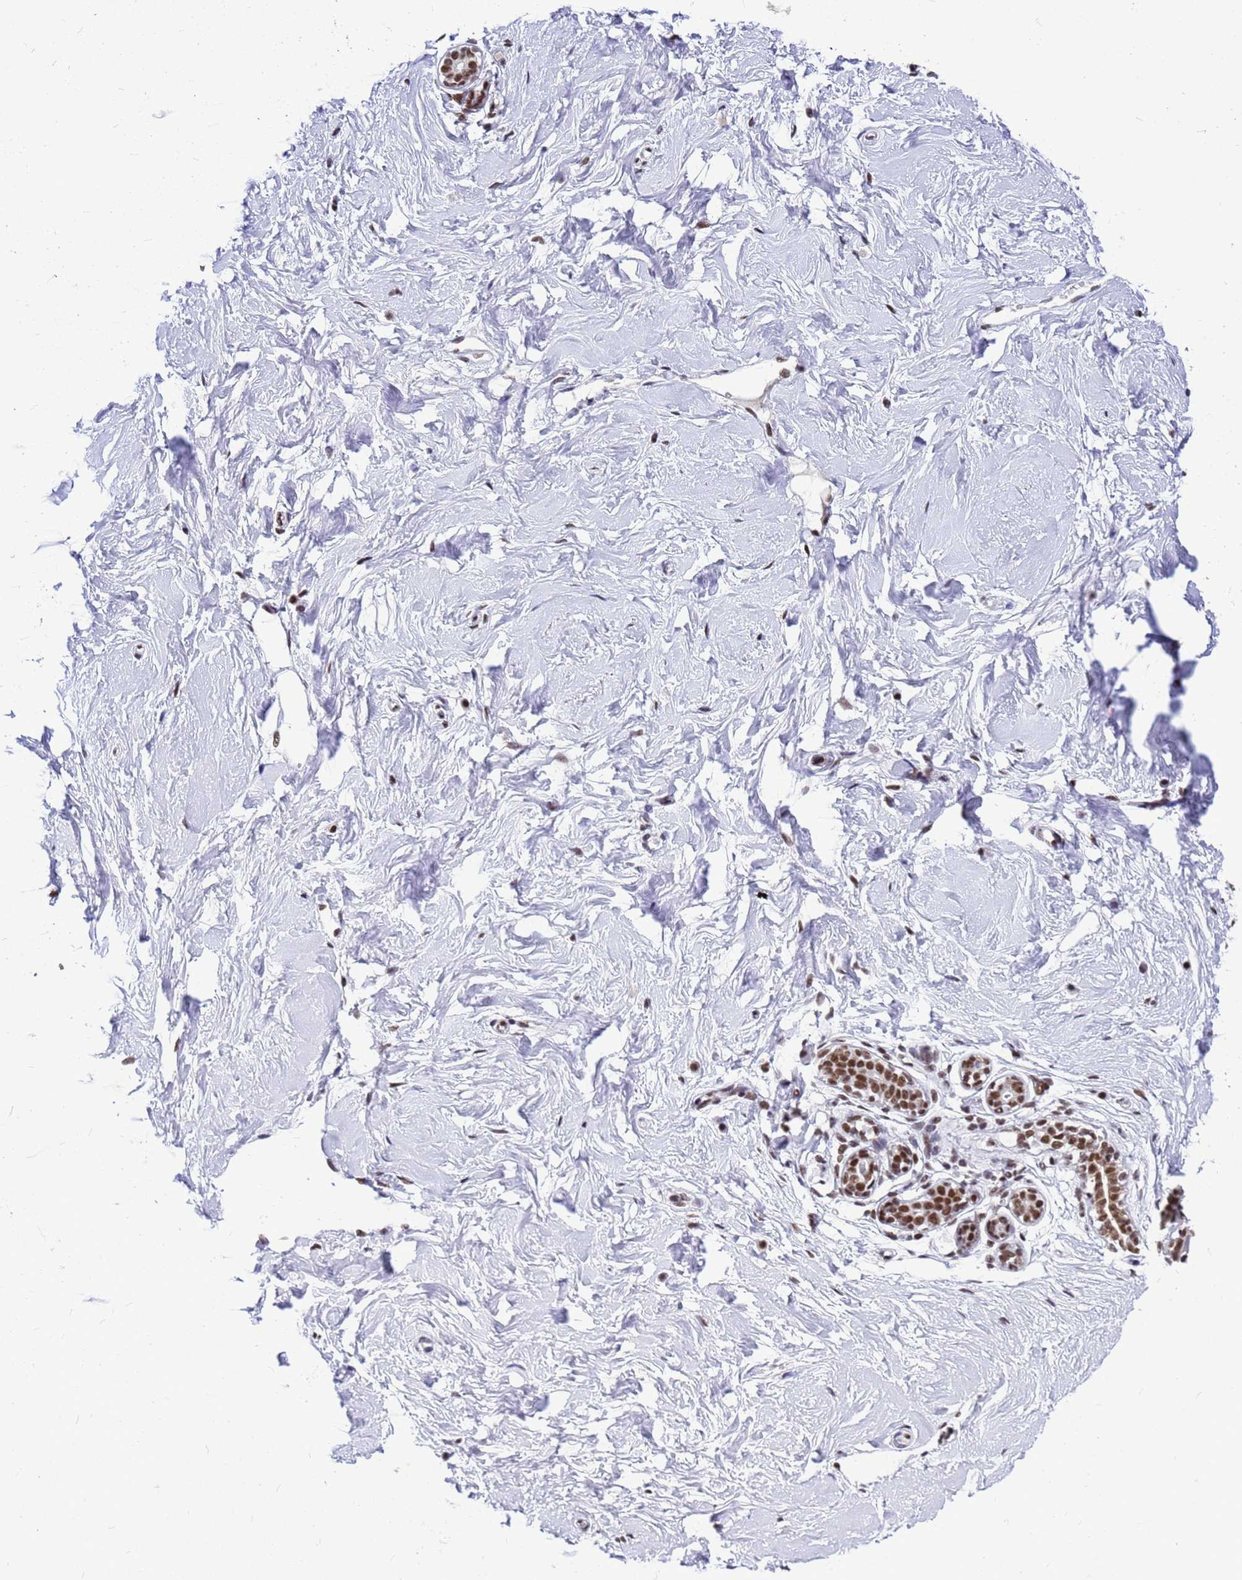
{"staining": {"intensity": "moderate", "quantity": ">75%", "location": "nuclear"}, "tissue": "breast", "cell_type": "Adipocytes", "image_type": "normal", "snomed": [{"axis": "morphology", "description": "Normal tissue, NOS"}, {"axis": "morphology", "description": "Adenoma, NOS"}, {"axis": "topography", "description": "Breast"}], "caption": "A brown stain shows moderate nuclear expression of a protein in adipocytes of normal breast.", "gene": "SART3", "patient": {"sex": "female", "age": 23}}